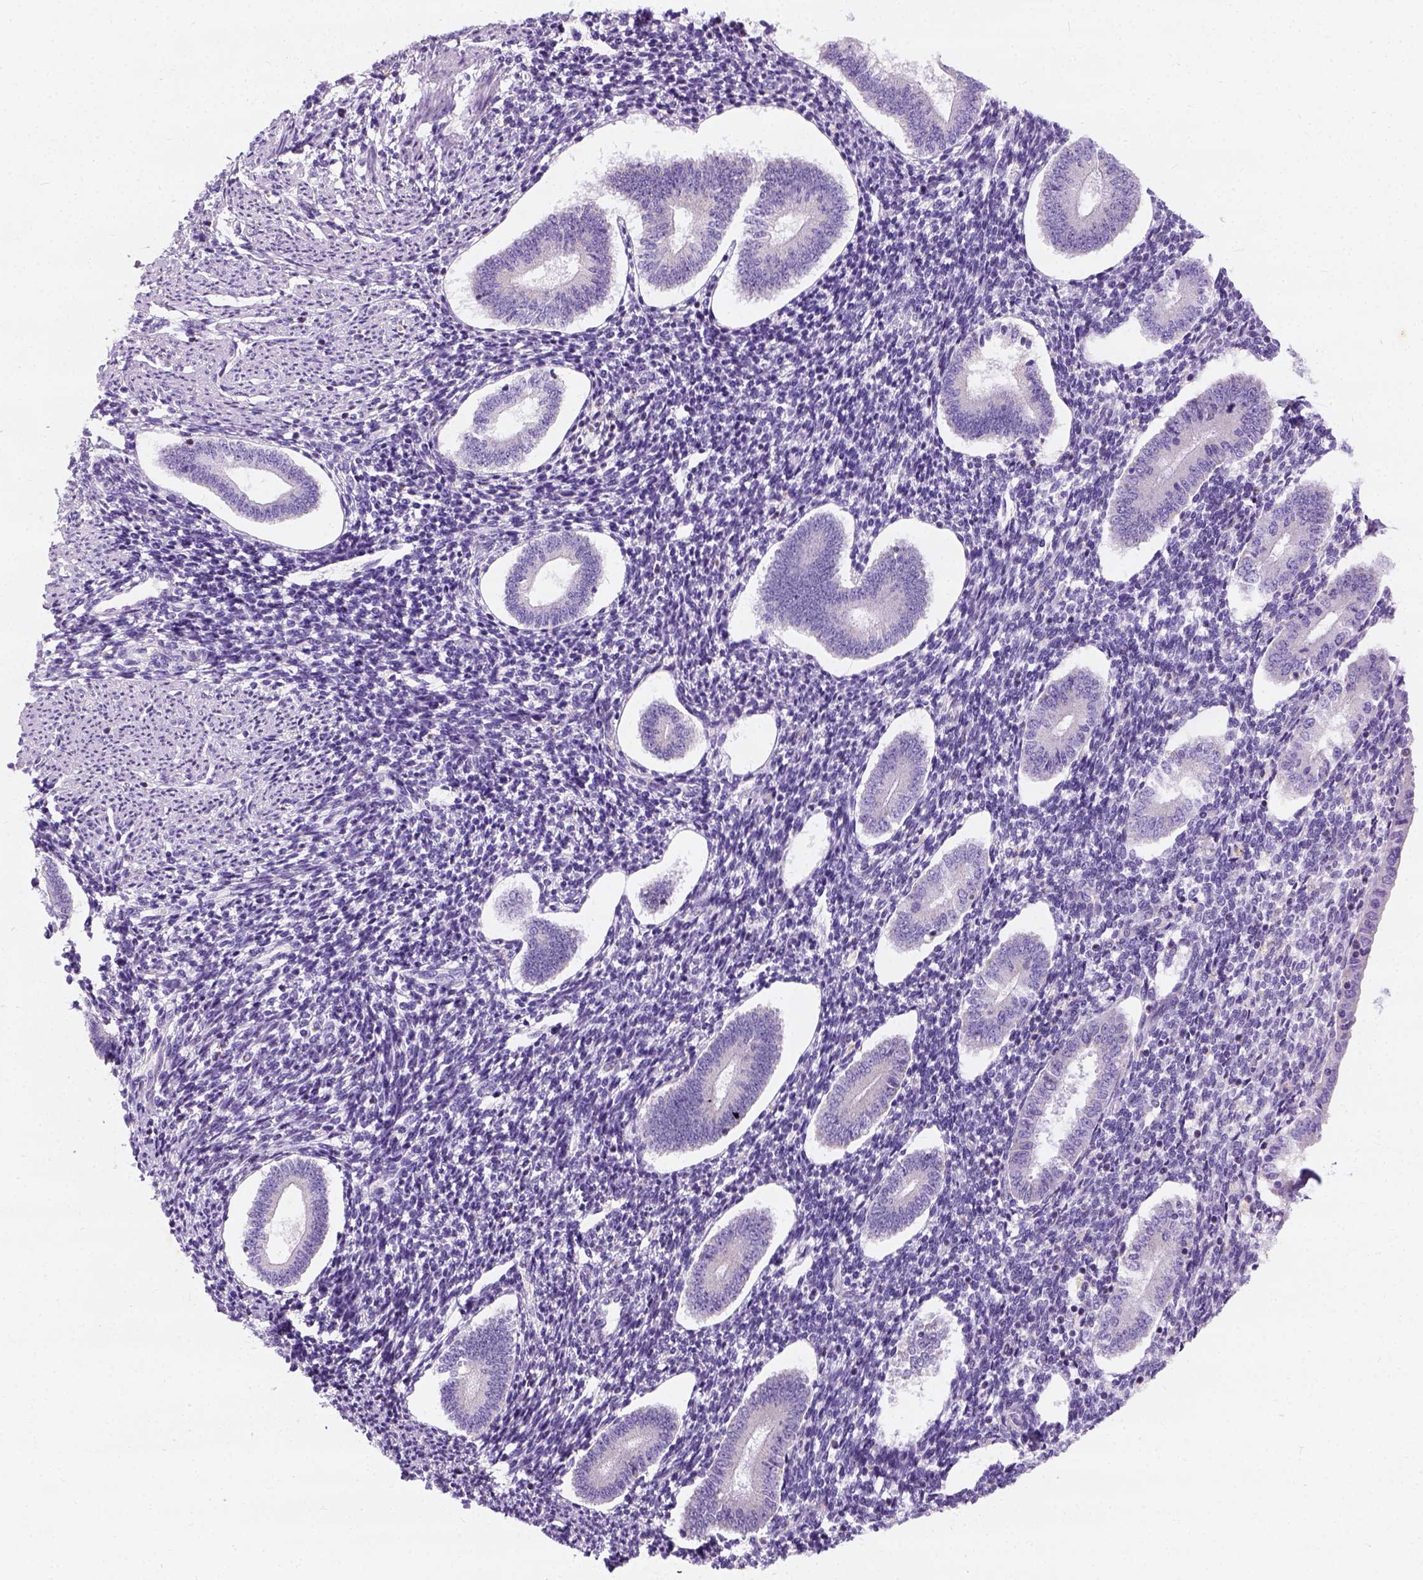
{"staining": {"intensity": "negative", "quantity": "none", "location": "none"}, "tissue": "endometrium", "cell_type": "Cells in endometrial stroma", "image_type": "normal", "snomed": [{"axis": "morphology", "description": "Normal tissue, NOS"}, {"axis": "topography", "description": "Endometrium"}], "caption": "This is an immunohistochemistry image of benign human endometrium. There is no positivity in cells in endometrial stroma.", "gene": "CHODL", "patient": {"sex": "female", "age": 40}}